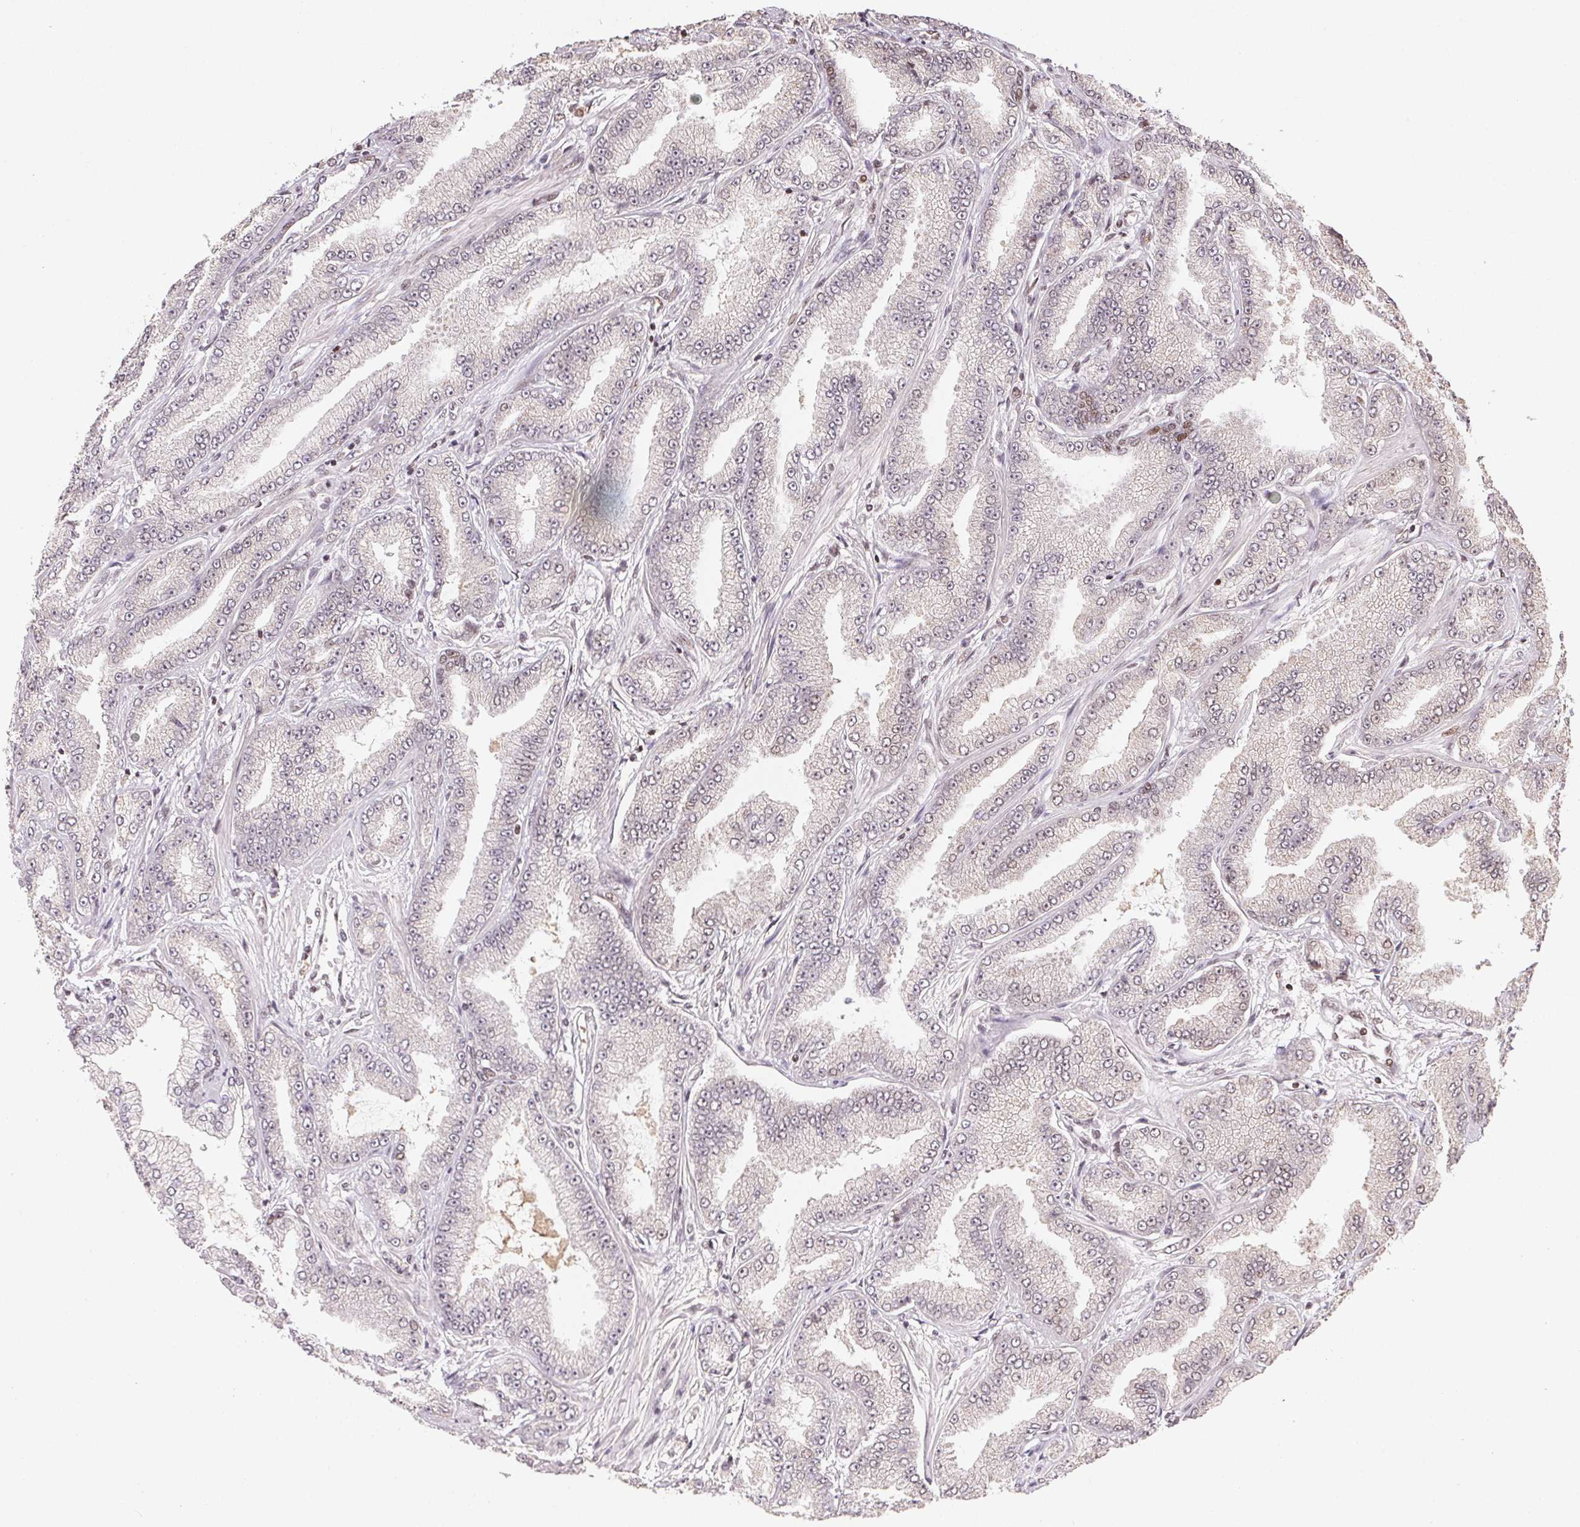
{"staining": {"intensity": "negative", "quantity": "none", "location": "none"}, "tissue": "prostate cancer", "cell_type": "Tumor cells", "image_type": "cancer", "snomed": [{"axis": "morphology", "description": "Adenocarcinoma, Low grade"}, {"axis": "topography", "description": "Prostate"}], "caption": "Immunohistochemistry of low-grade adenocarcinoma (prostate) shows no positivity in tumor cells. (Stains: DAB IHC with hematoxylin counter stain, Microscopy: brightfield microscopy at high magnification).", "gene": "MAPKAPK2", "patient": {"sex": "male", "age": 55}}